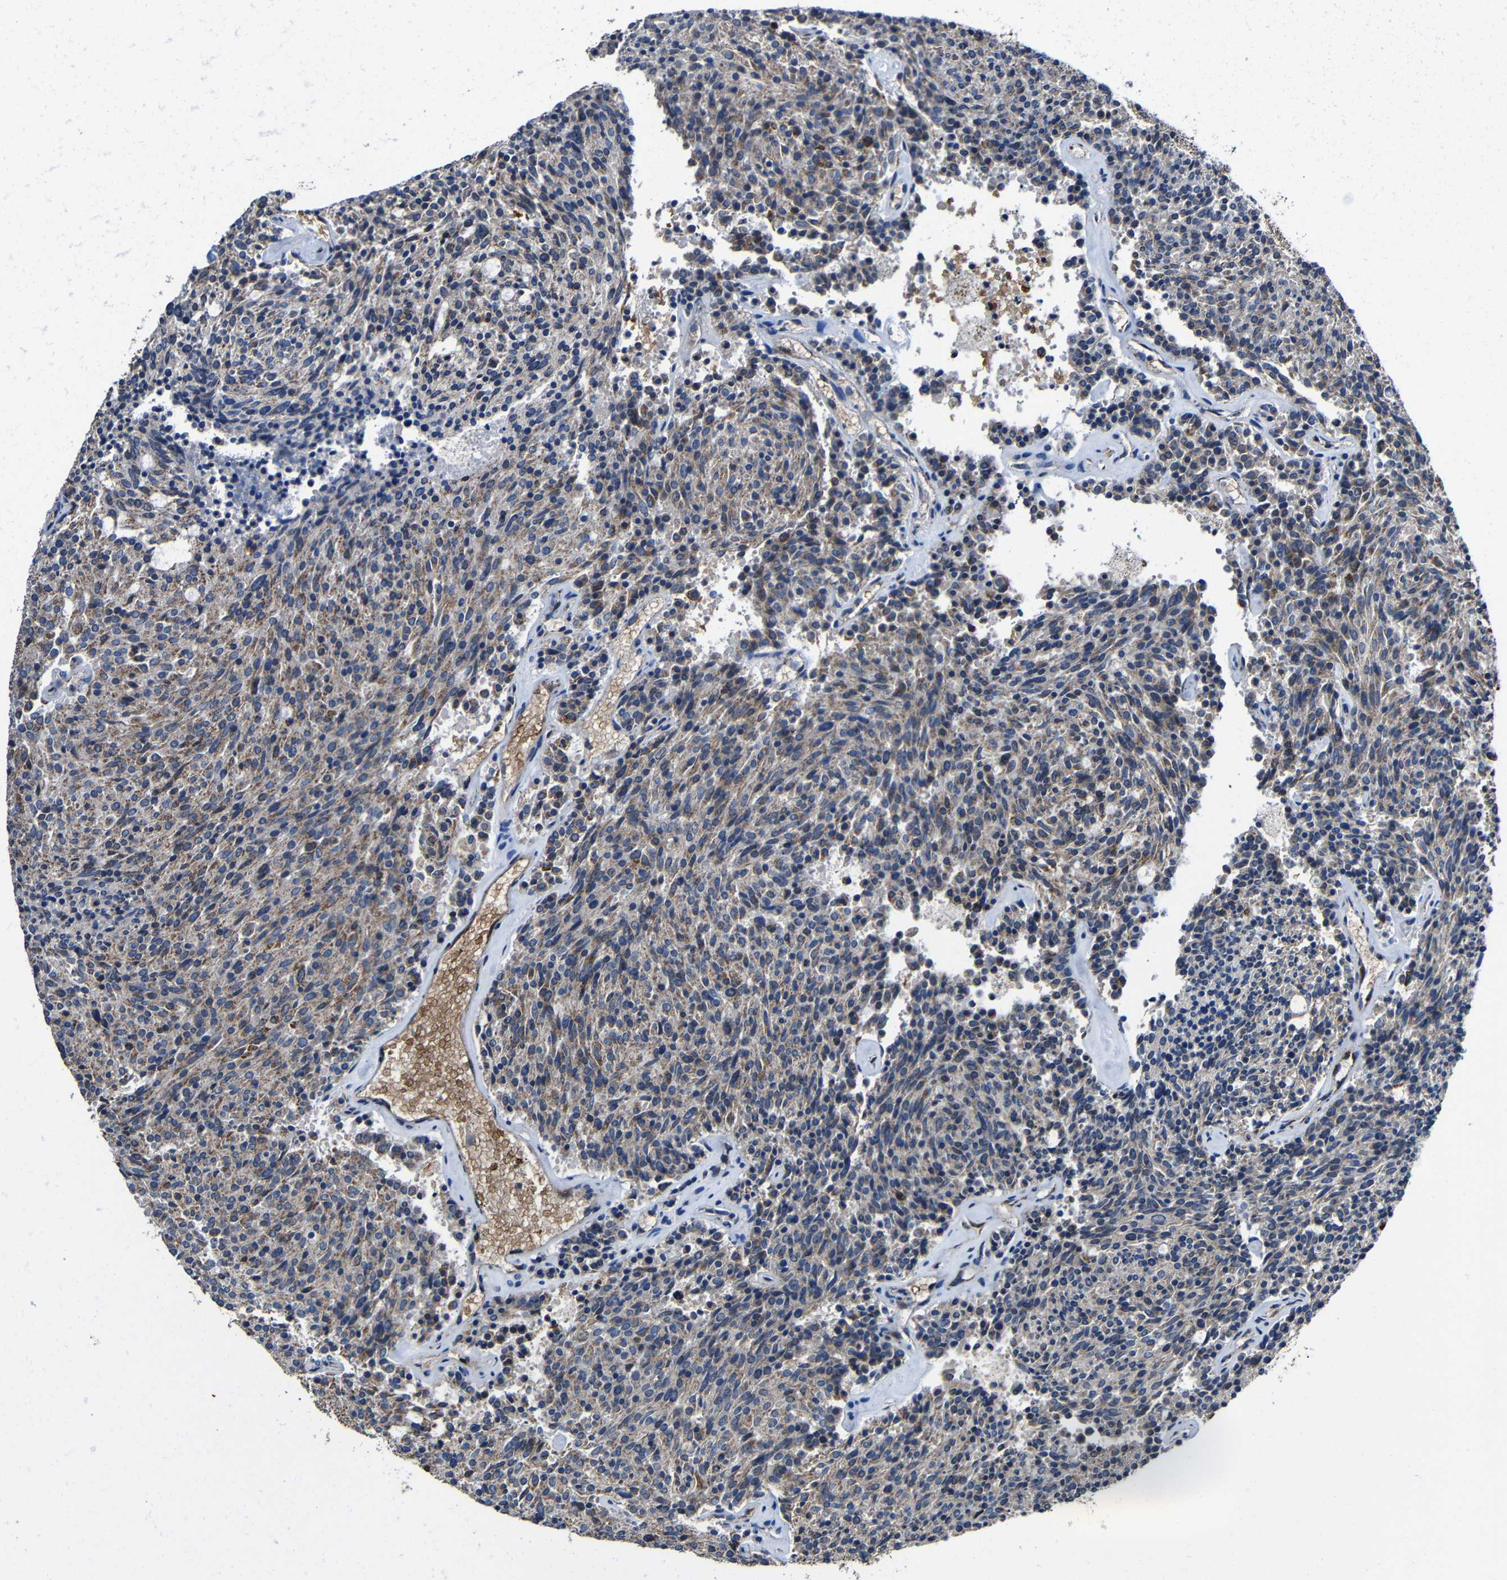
{"staining": {"intensity": "weak", "quantity": "25%-75%", "location": "cytoplasmic/membranous"}, "tissue": "carcinoid", "cell_type": "Tumor cells", "image_type": "cancer", "snomed": [{"axis": "morphology", "description": "Carcinoid, malignant, NOS"}, {"axis": "topography", "description": "Pancreas"}], "caption": "A high-resolution photomicrograph shows IHC staining of carcinoid, which demonstrates weak cytoplasmic/membranous expression in approximately 25%-75% of tumor cells. Immunohistochemistry (ihc) stains the protein of interest in brown and the nuclei are stained blue.", "gene": "CA5B", "patient": {"sex": "female", "age": 54}}